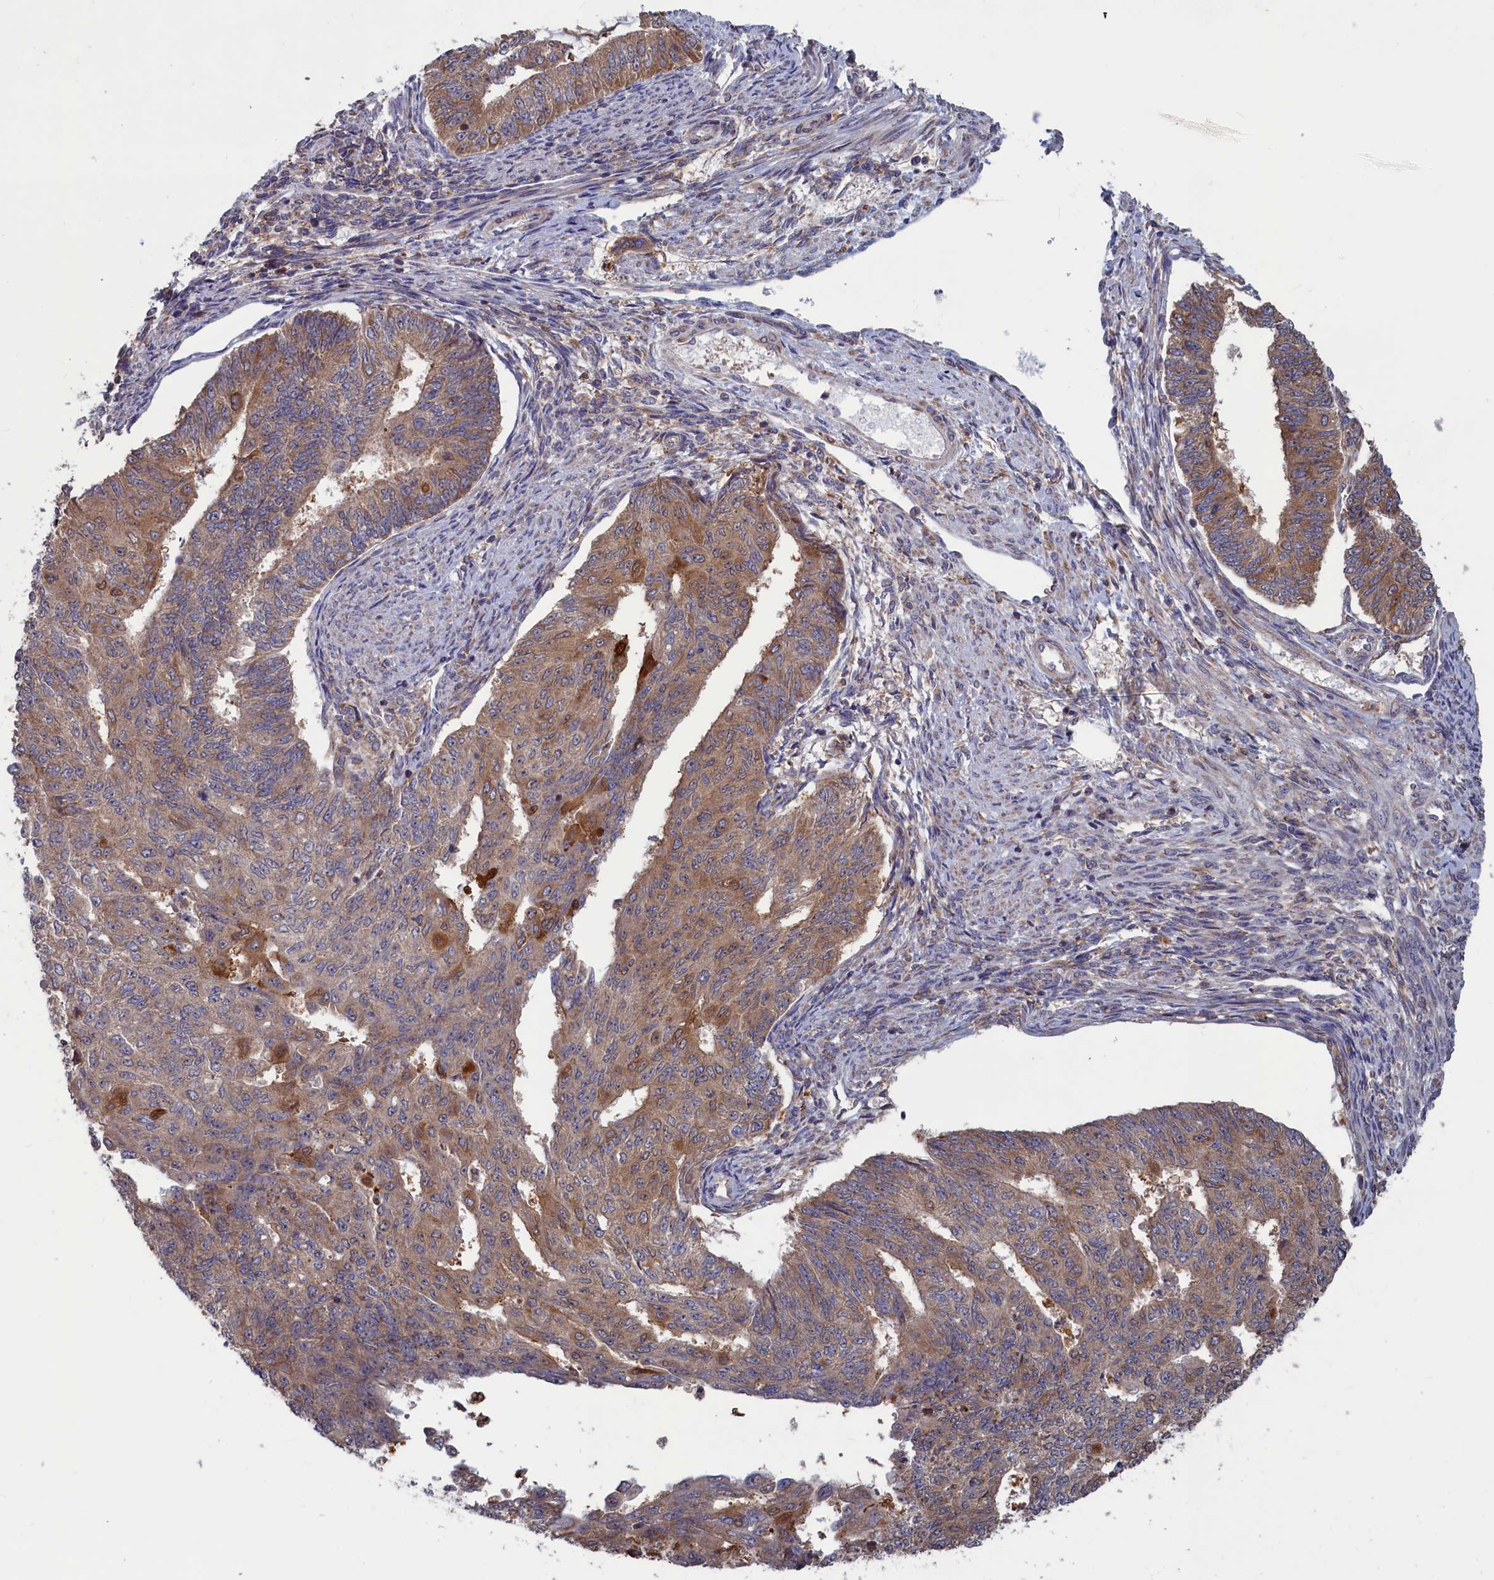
{"staining": {"intensity": "moderate", "quantity": "25%-75%", "location": "cytoplasmic/membranous"}, "tissue": "endometrial cancer", "cell_type": "Tumor cells", "image_type": "cancer", "snomed": [{"axis": "morphology", "description": "Adenocarcinoma, NOS"}, {"axis": "topography", "description": "Endometrium"}], "caption": "This is a histology image of immunohistochemistry (IHC) staining of endometrial cancer (adenocarcinoma), which shows moderate staining in the cytoplasmic/membranous of tumor cells.", "gene": "CACTIN", "patient": {"sex": "female", "age": 32}}